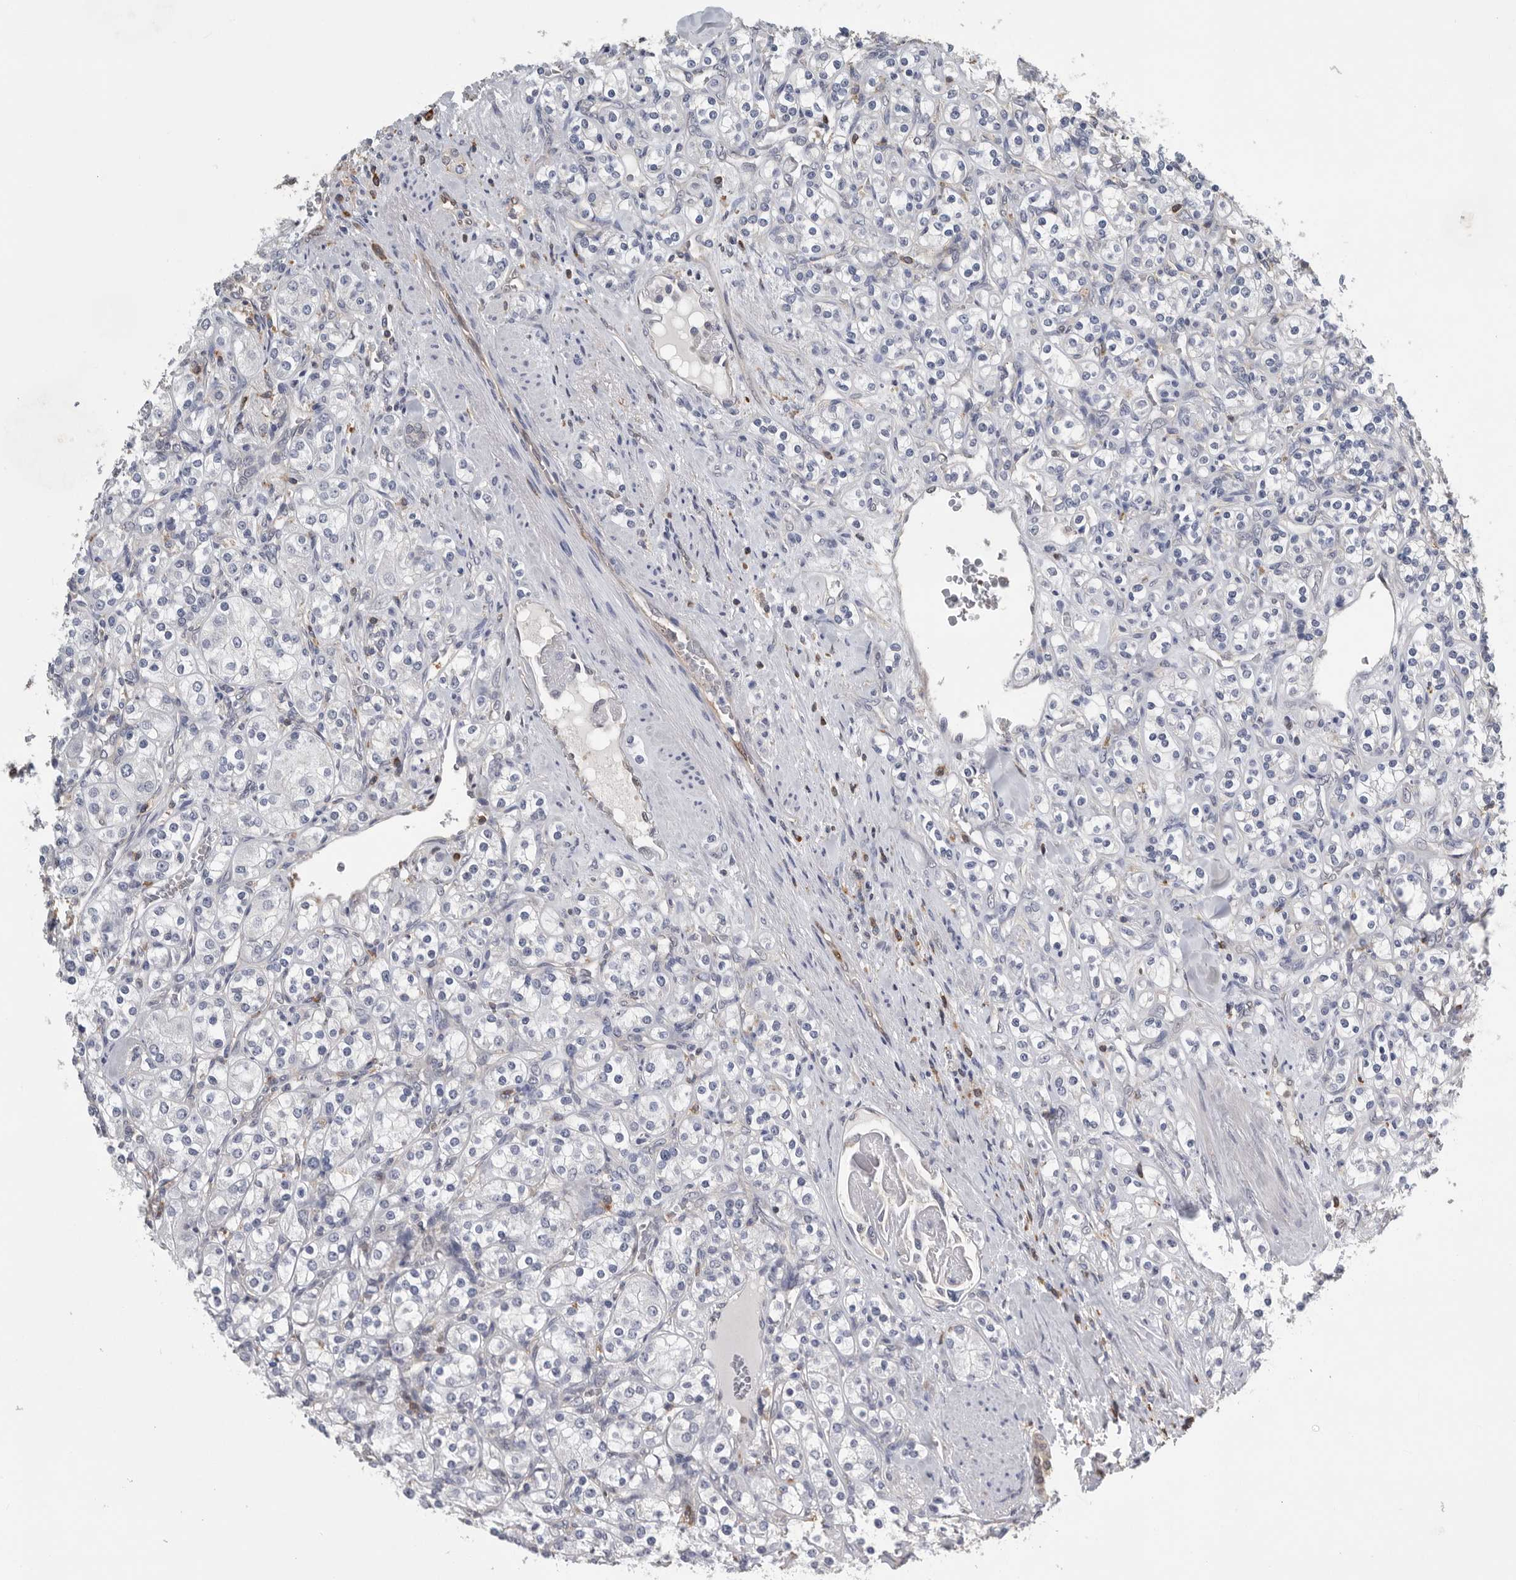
{"staining": {"intensity": "negative", "quantity": "none", "location": "none"}, "tissue": "renal cancer", "cell_type": "Tumor cells", "image_type": "cancer", "snomed": [{"axis": "morphology", "description": "Adenocarcinoma, NOS"}, {"axis": "topography", "description": "Kidney"}], "caption": "Immunohistochemistry image of human adenocarcinoma (renal) stained for a protein (brown), which shows no positivity in tumor cells.", "gene": "PDCD4", "patient": {"sex": "male", "age": 77}}